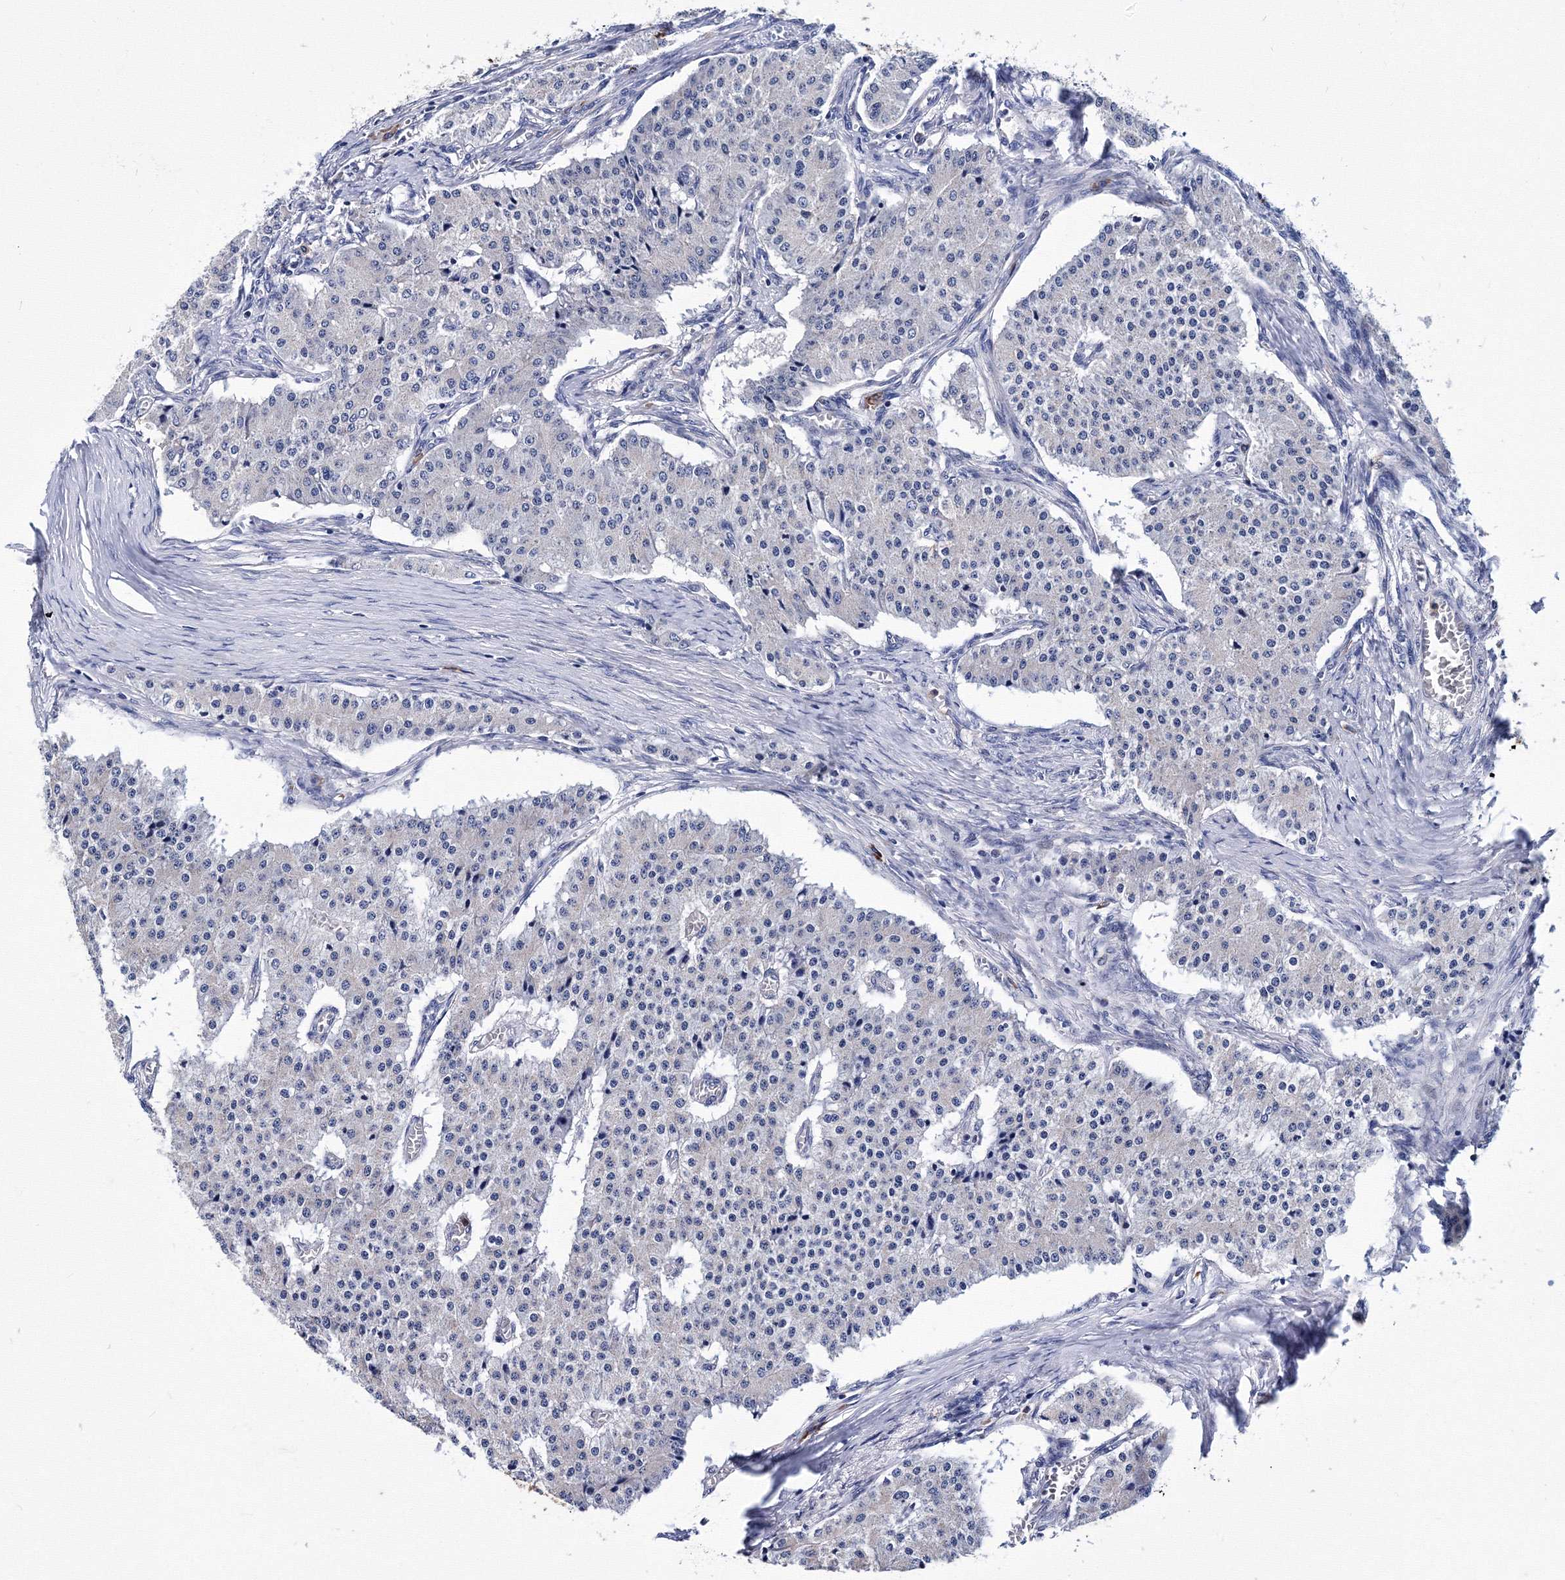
{"staining": {"intensity": "negative", "quantity": "none", "location": "none"}, "tissue": "carcinoid", "cell_type": "Tumor cells", "image_type": "cancer", "snomed": [{"axis": "morphology", "description": "Carcinoid, malignant, NOS"}, {"axis": "topography", "description": "Colon"}], "caption": "IHC photomicrograph of neoplastic tissue: malignant carcinoid stained with DAB (3,3'-diaminobenzidine) exhibits no significant protein expression in tumor cells.", "gene": "TRPM2", "patient": {"sex": "female", "age": 52}}